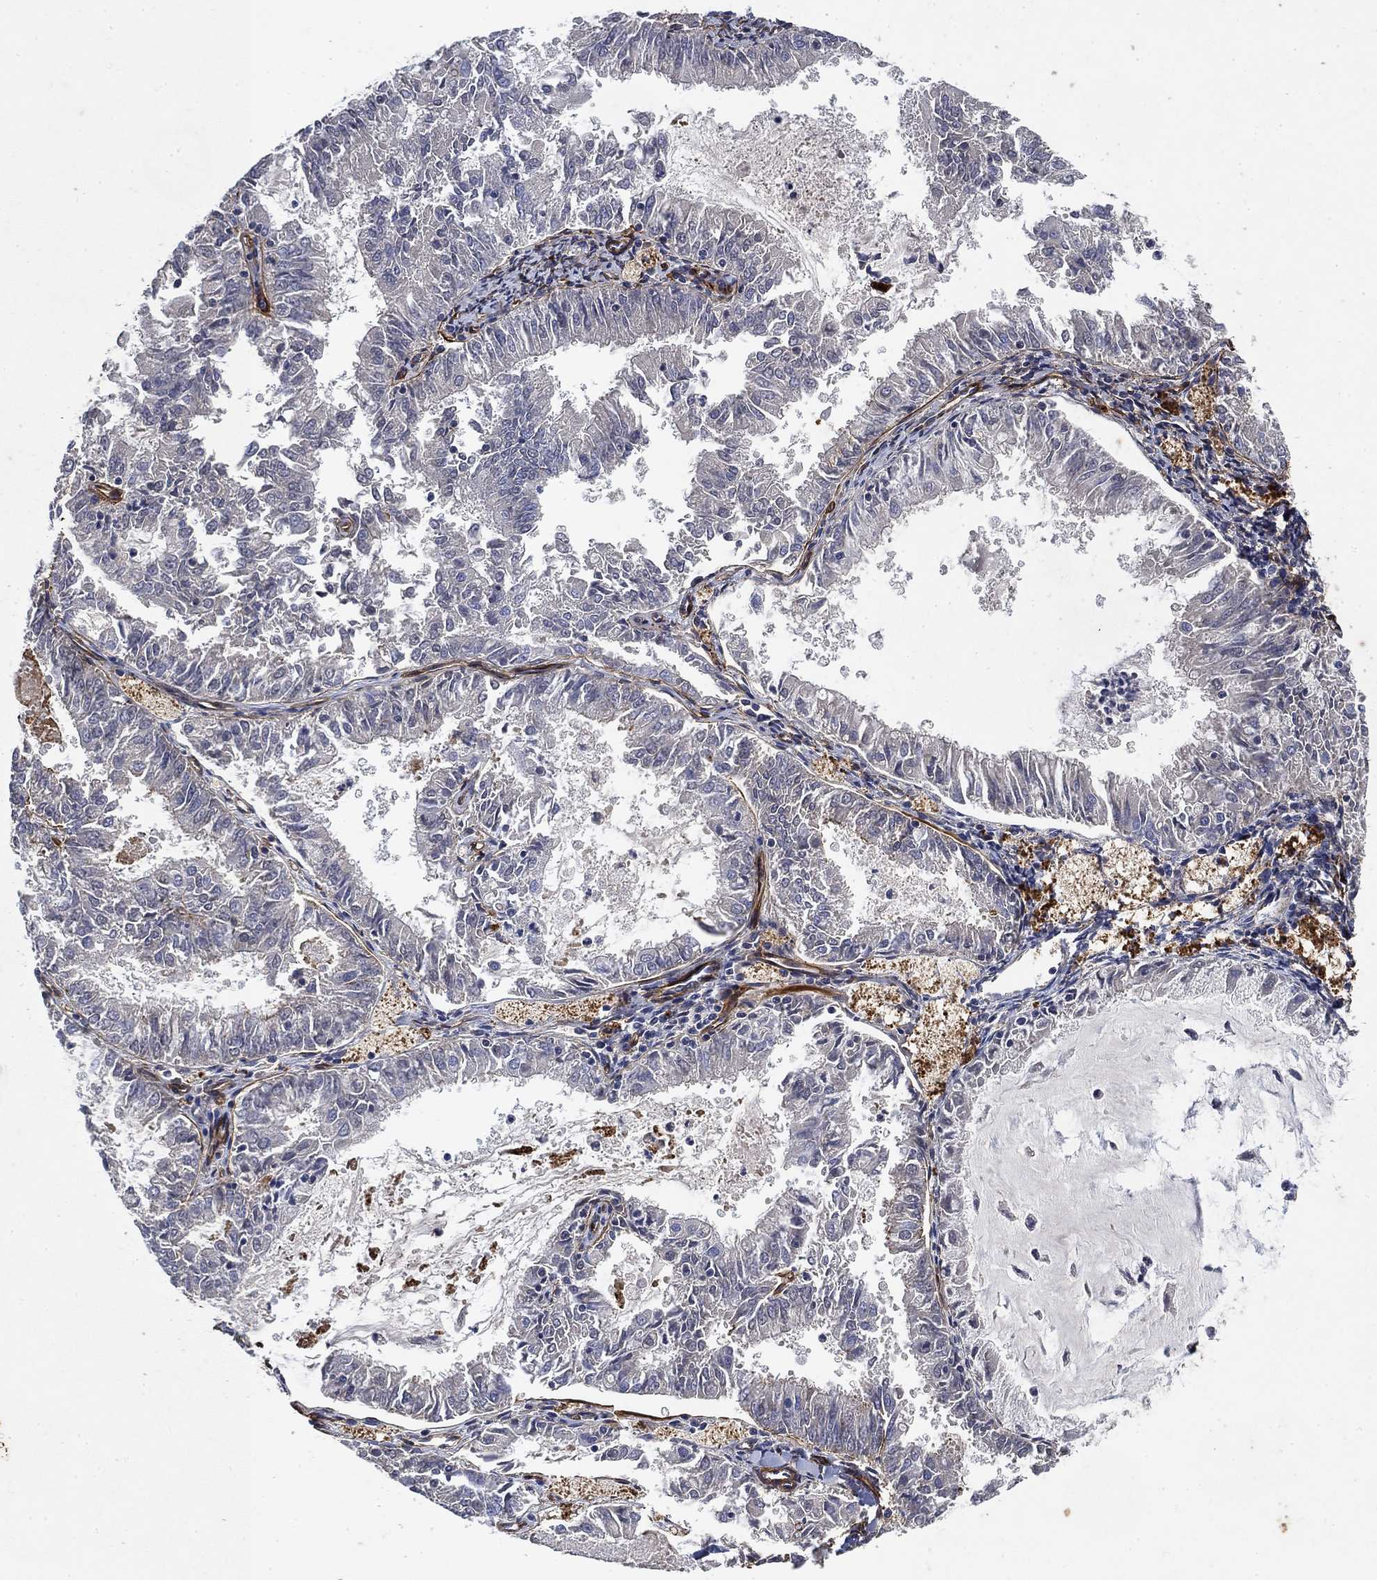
{"staining": {"intensity": "negative", "quantity": "none", "location": "none"}, "tissue": "endometrial cancer", "cell_type": "Tumor cells", "image_type": "cancer", "snomed": [{"axis": "morphology", "description": "Adenocarcinoma, NOS"}, {"axis": "topography", "description": "Endometrium"}], "caption": "Endometrial cancer stained for a protein using IHC shows no staining tumor cells.", "gene": "COL4A2", "patient": {"sex": "female", "age": 57}}